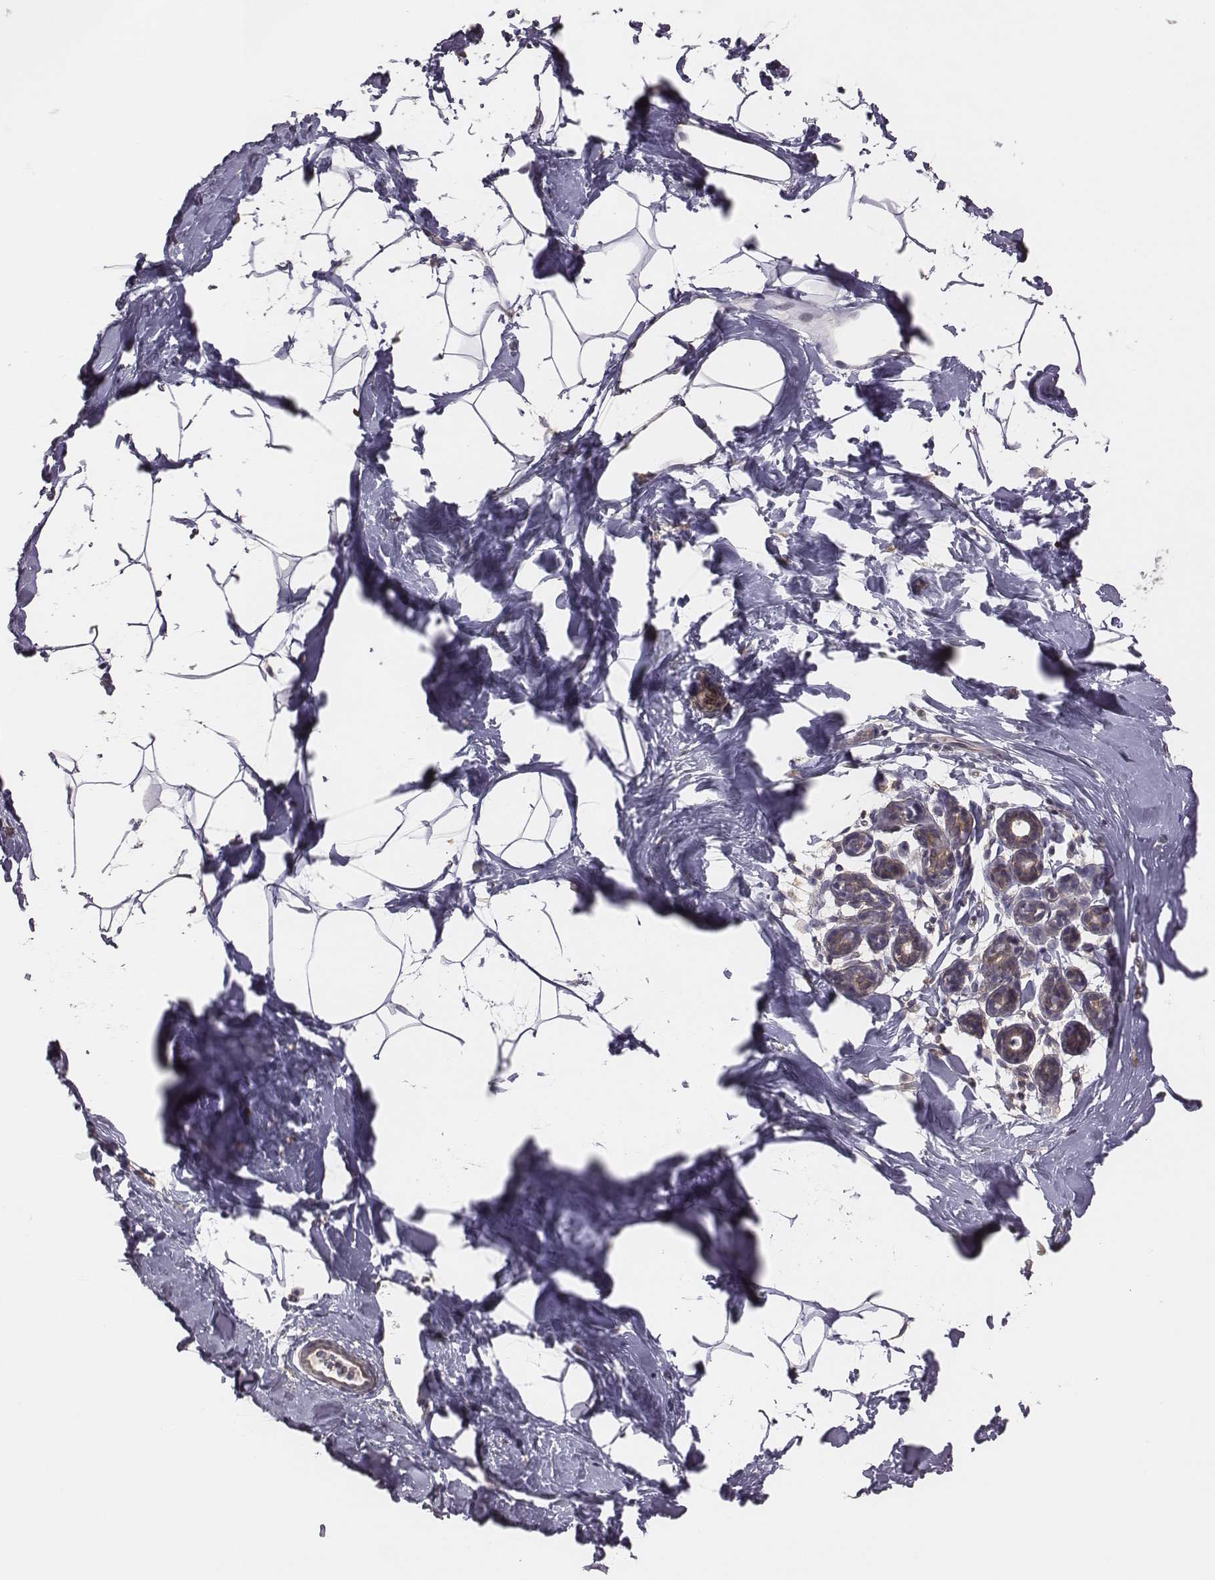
{"staining": {"intensity": "negative", "quantity": "none", "location": "none"}, "tissue": "breast", "cell_type": "Adipocytes", "image_type": "normal", "snomed": [{"axis": "morphology", "description": "Normal tissue, NOS"}, {"axis": "topography", "description": "Breast"}], "caption": "This is an immunohistochemistry (IHC) image of normal breast. There is no expression in adipocytes.", "gene": "SCARF1", "patient": {"sex": "female", "age": 32}}